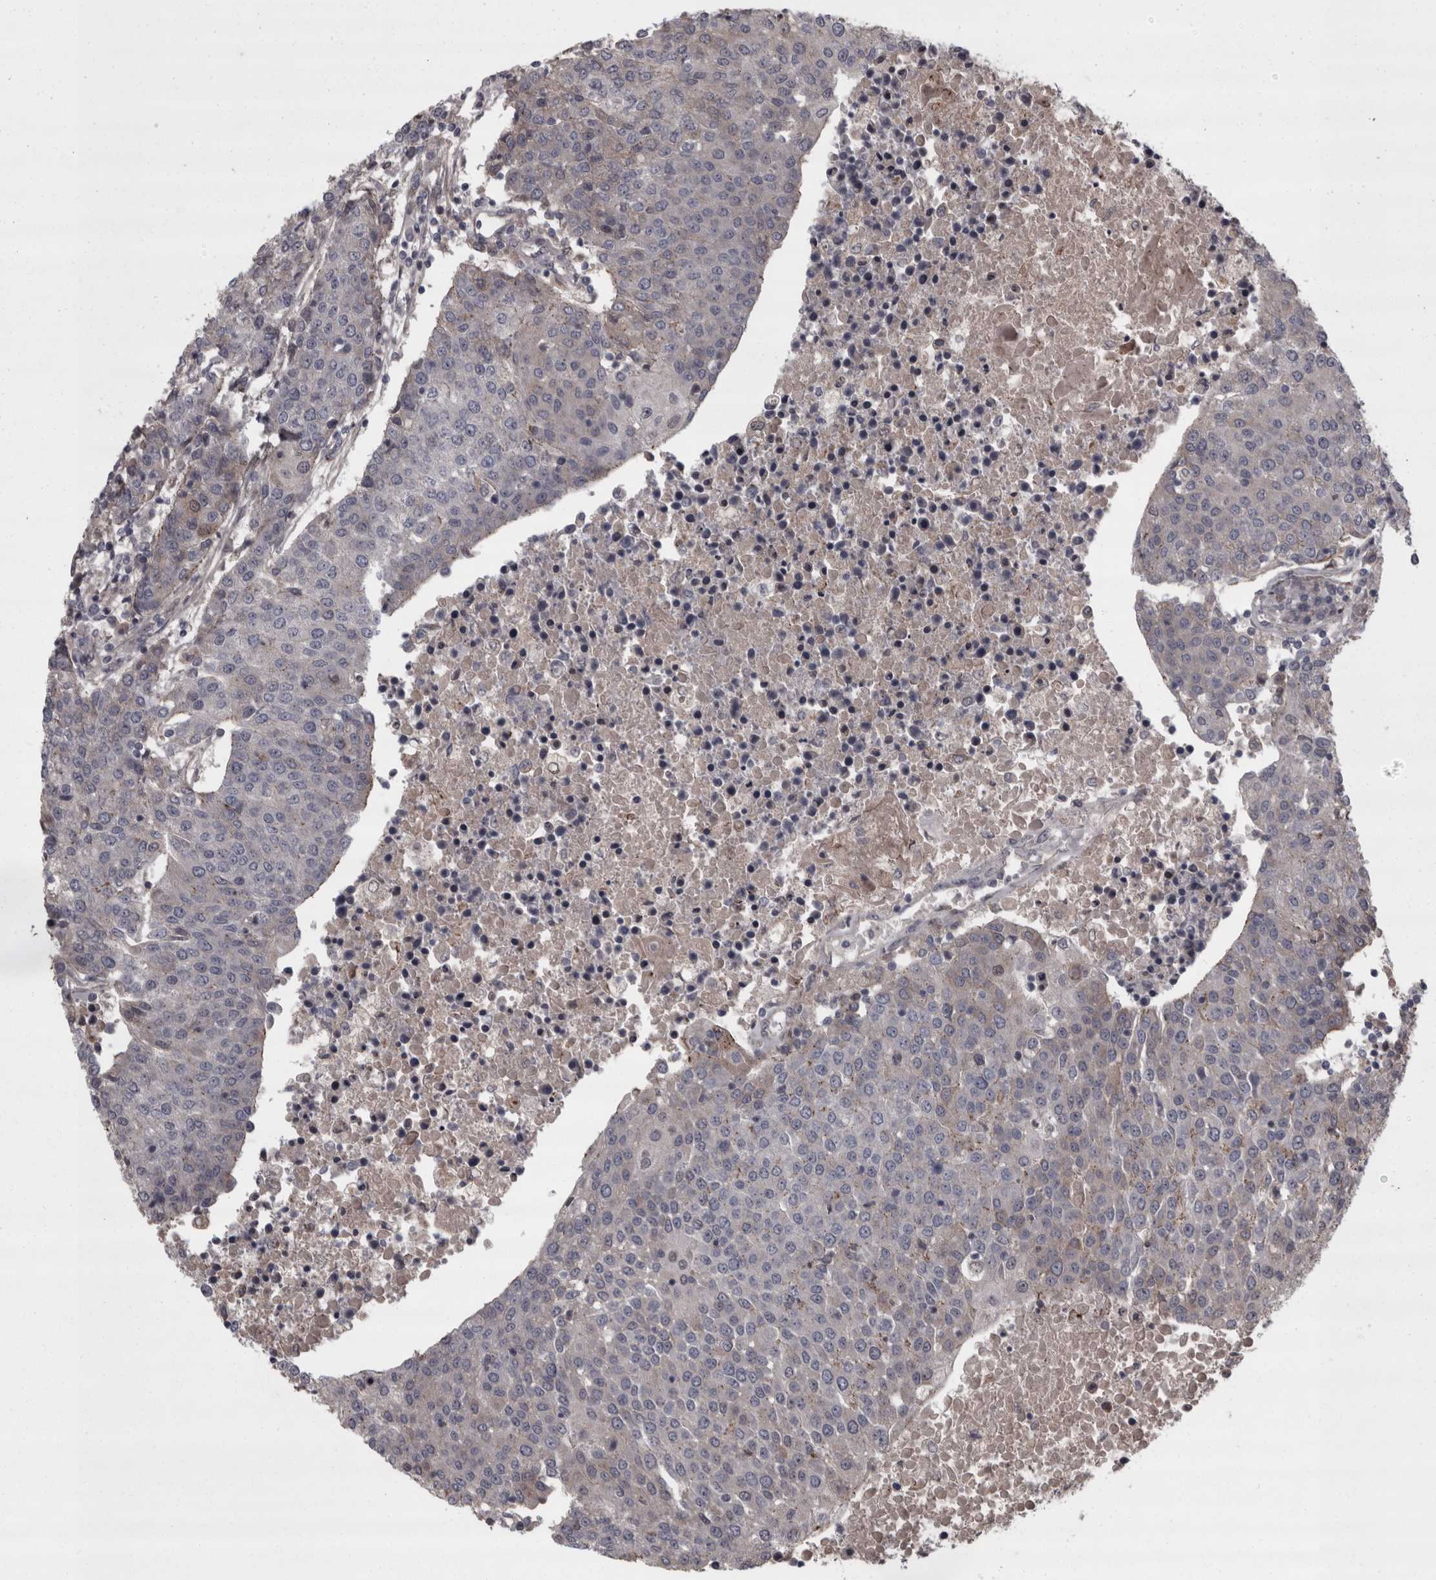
{"staining": {"intensity": "negative", "quantity": "none", "location": "none"}, "tissue": "urothelial cancer", "cell_type": "Tumor cells", "image_type": "cancer", "snomed": [{"axis": "morphology", "description": "Urothelial carcinoma, High grade"}, {"axis": "topography", "description": "Urinary bladder"}], "caption": "The immunohistochemistry micrograph has no significant staining in tumor cells of urothelial cancer tissue.", "gene": "PCDH17", "patient": {"sex": "female", "age": 85}}